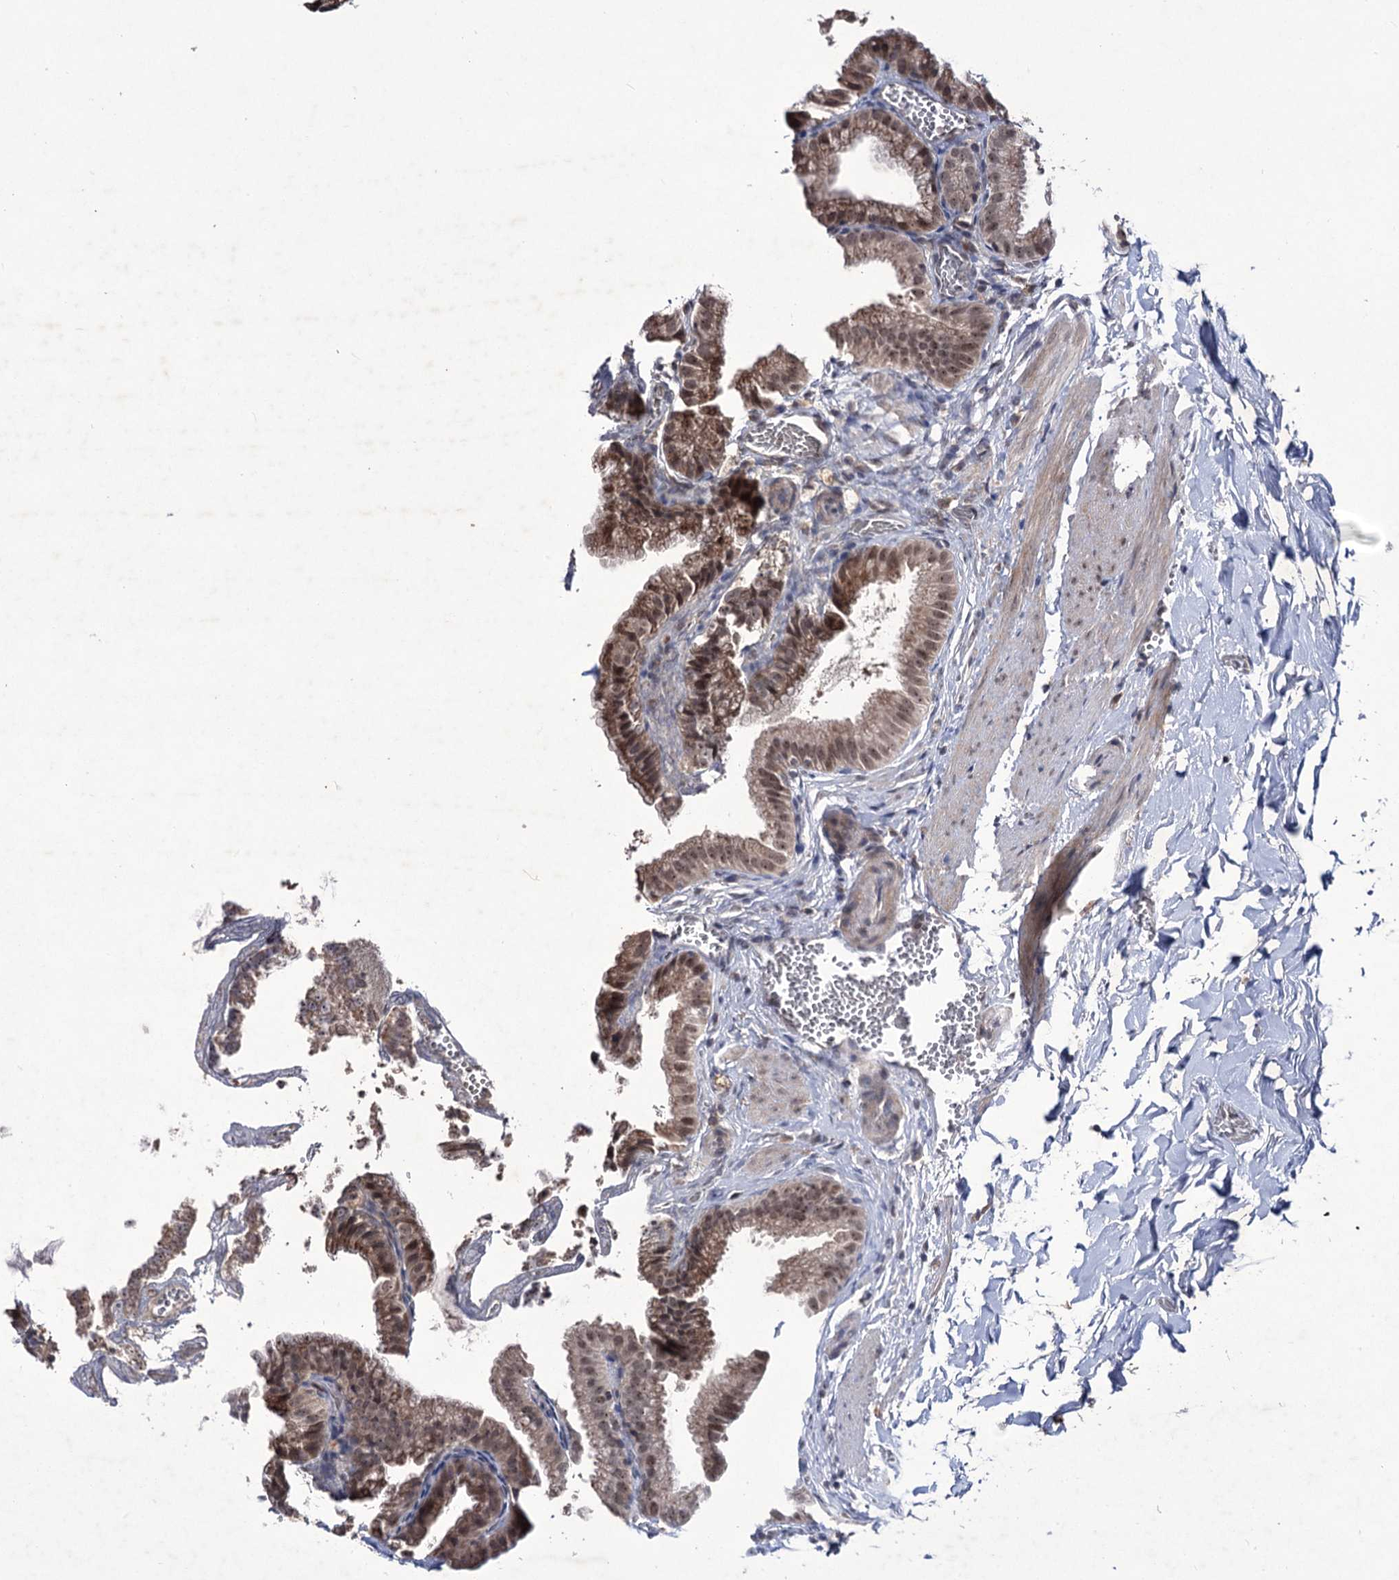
{"staining": {"intensity": "moderate", "quantity": ">75%", "location": "nuclear"}, "tissue": "gallbladder", "cell_type": "Glandular cells", "image_type": "normal", "snomed": [{"axis": "morphology", "description": "Normal tissue, NOS"}, {"axis": "topography", "description": "Gallbladder"}], "caption": "High-magnification brightfield microscopy of benign gallbladder stained with DAB (brown) and counterstained with hematoxylin (blue). glandular cells exhibit moderate nuclear staining is present in approximately>75% of cells.", "gene": "VGLL4", "patient": {"sex": "male", "age": 38}}